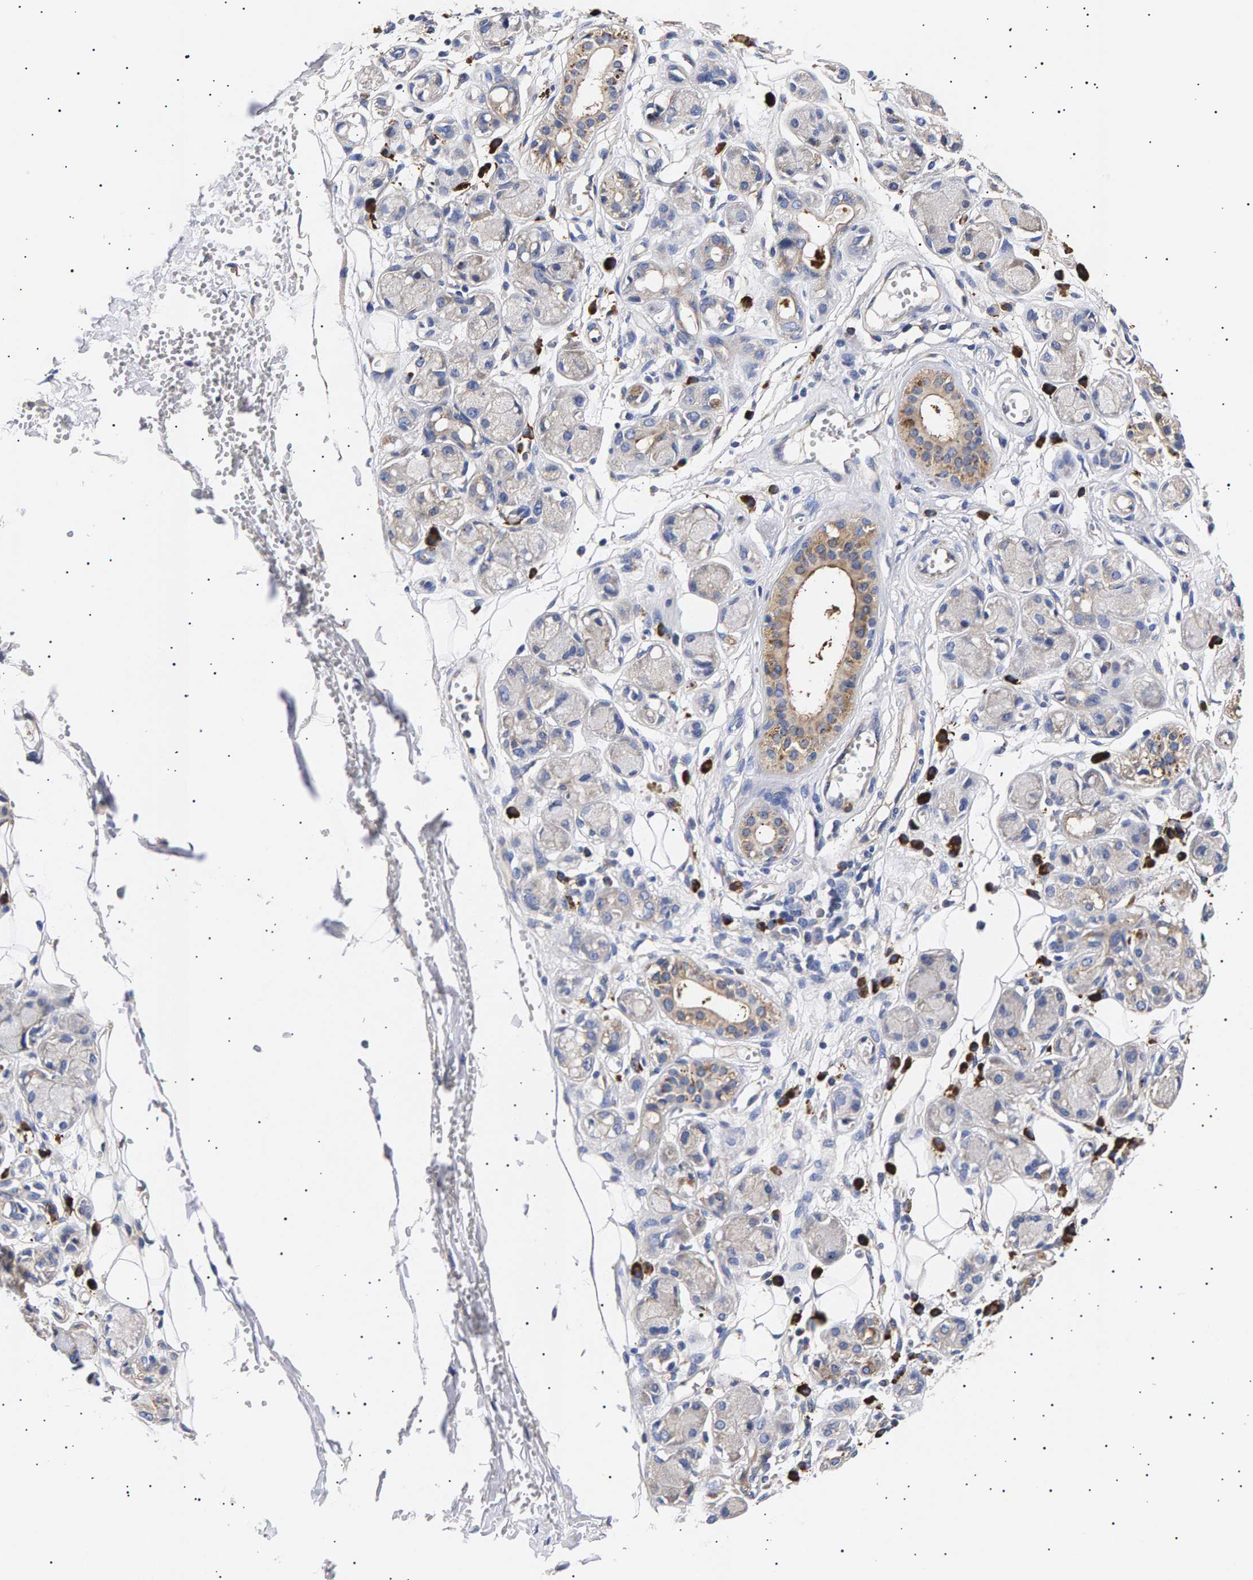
{"staining": {"intensity": "weak", "quantity": "25%-75%", "location": "cytoplasmic/membranous"}, "tissue": "adipose tissue", "cell_type": "Adipocytes", "image_type": "normal", "snomed": [{"axis": "morphology", "description": "Normal tissue, NOS"}, {"axis": "morphology", "description": "Inflammation, NOS"}, {"axis": "topography", "description": "Salivary gland"}, {"axis": "topography", "description": "Peripheral nerve tissue"}], "caption": "Protein staining reveals weak cytoplasmic/membranous staining in about 25%-75% of adipocytes in unremarkable adipose tissue. The staining is performed using DAB brown chromogen to label protein expression. The nuclei are counter-stained blue using hematoxylin.", "gene": "ANKRD40", "patient": {"sex": "female", "age": 75}}